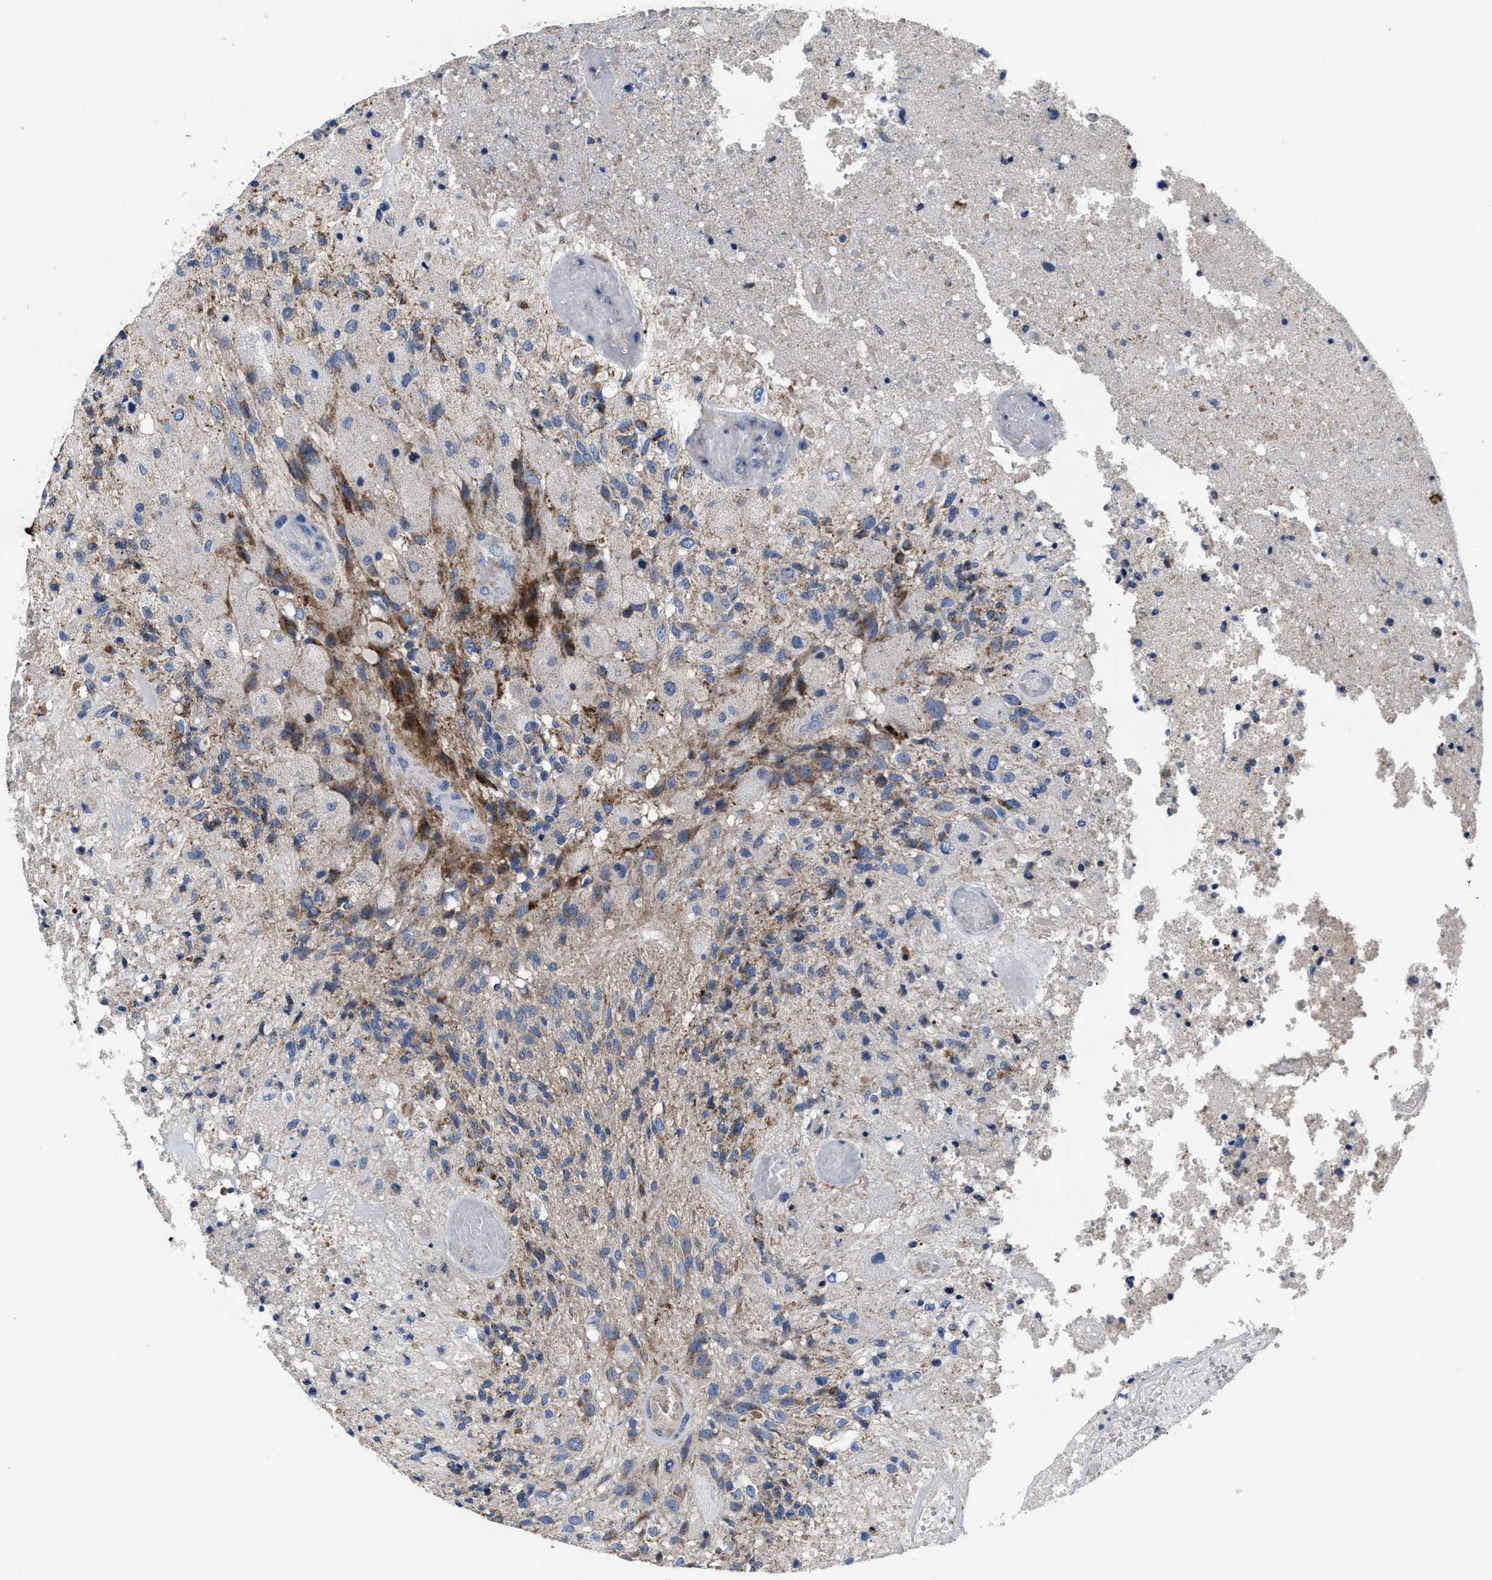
{"staining": {"intensity": "negative", "quantity": "none", "location": "none"}, "tissue": "glioma", "cell_type": "Tumor cells", "image_type": "cancer", "snomed": [{"axis": "morphology", "description": "Normal tissue, NOS"}, {"axis": "morphology", "description": "Glioma, malignant, High grade"}, {"axis": "topography", "description": "Cerebral cortex"}], "caption": "Tumor cells show no significant protein staining in glioma.", "gene": "CACNA1D", "patient": {"sex": "male", "age": 77}}